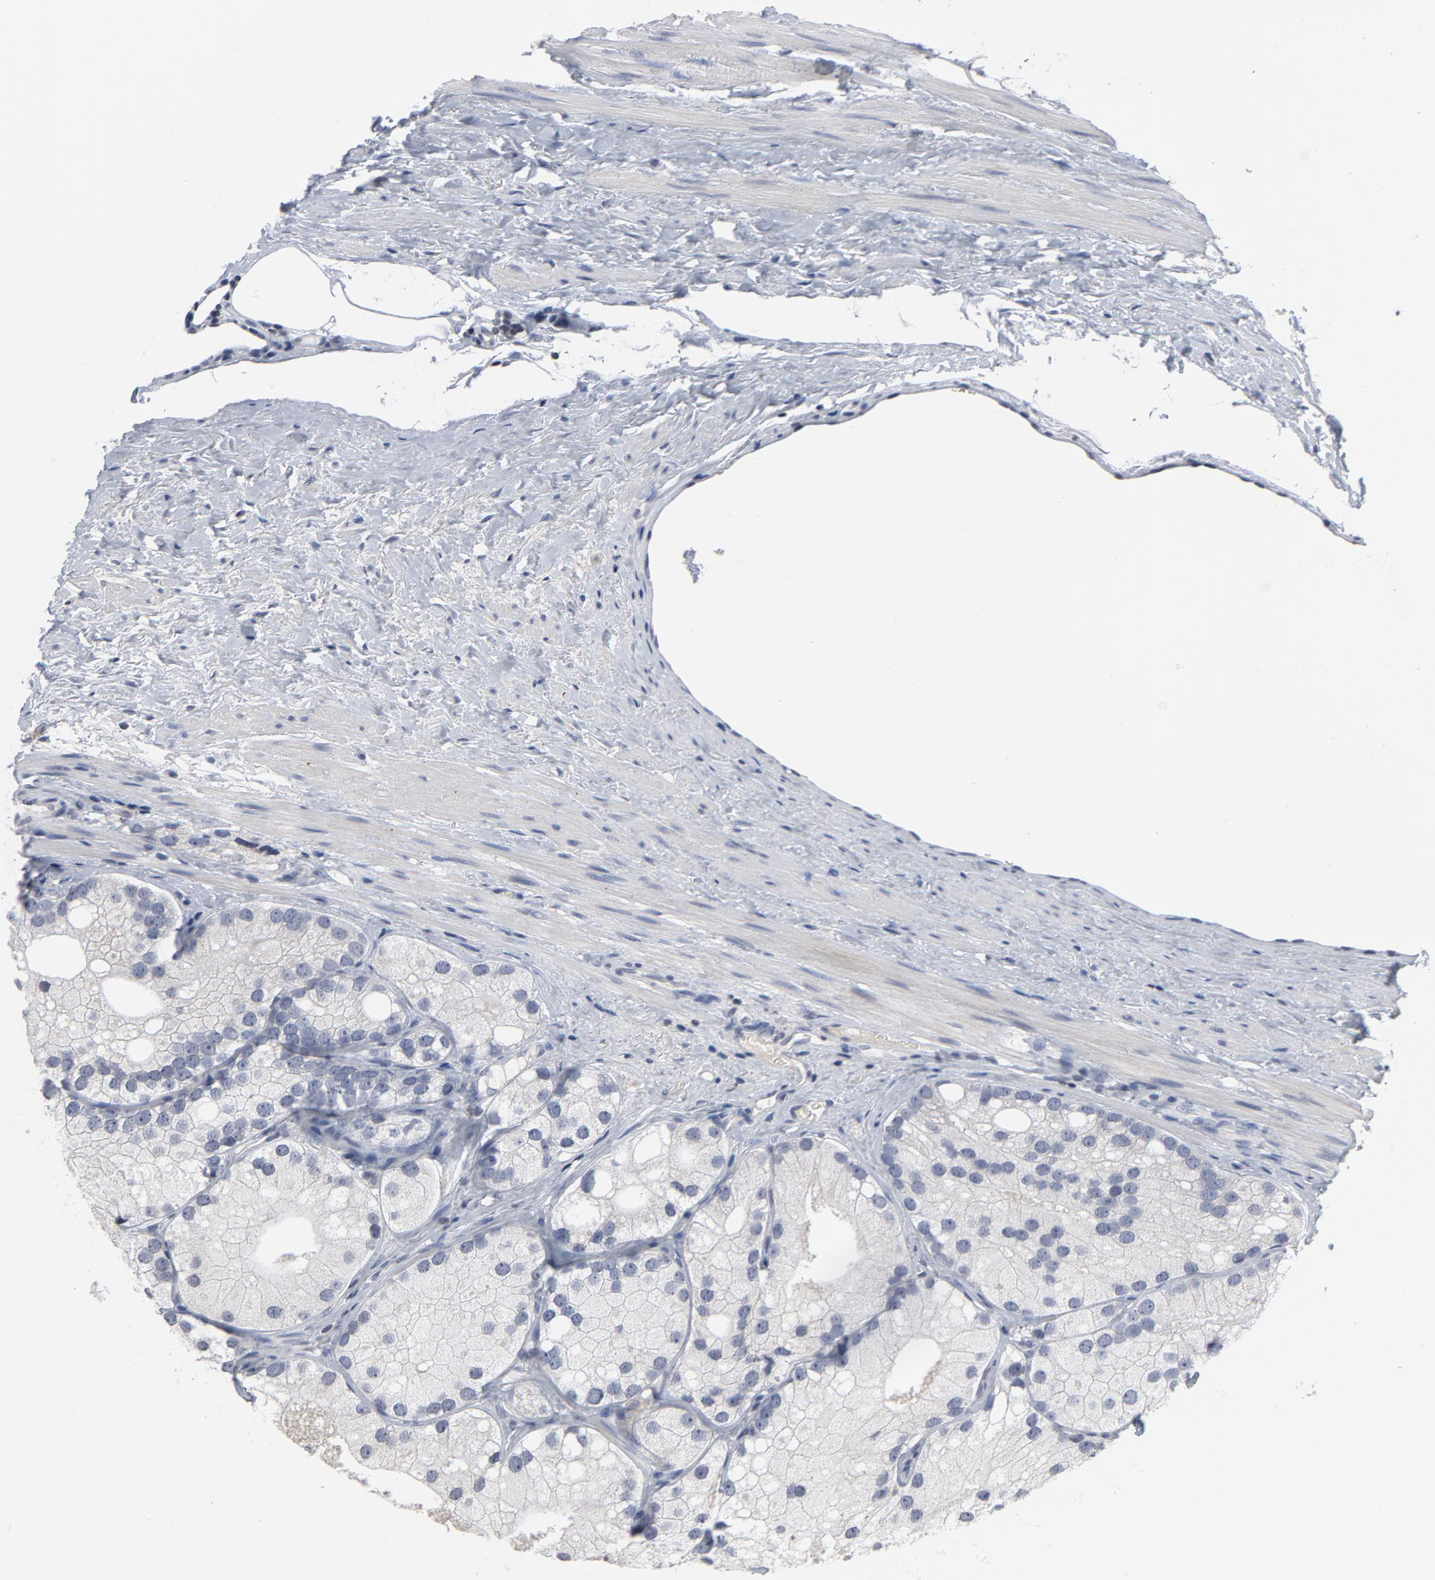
{"staining": {"intensity": "negative", "quantity": "none", "location": "none"}, "tissue": "prostate cancer", "cell_type": "Tumor cells", "image_type": "cancer", "snomed": [{"axis": "morphology", "description": "Adenocarcinoma, Low grade"}, {"axis": "topography", "description": "Prostate"}], "caption": "Immunohistochemical staining of human prostate low-grade adenocarcinoma shows no significant expression in tumor cells.", "gene": "TCL1A", "patient": {"sex": "male", "age": 69}}